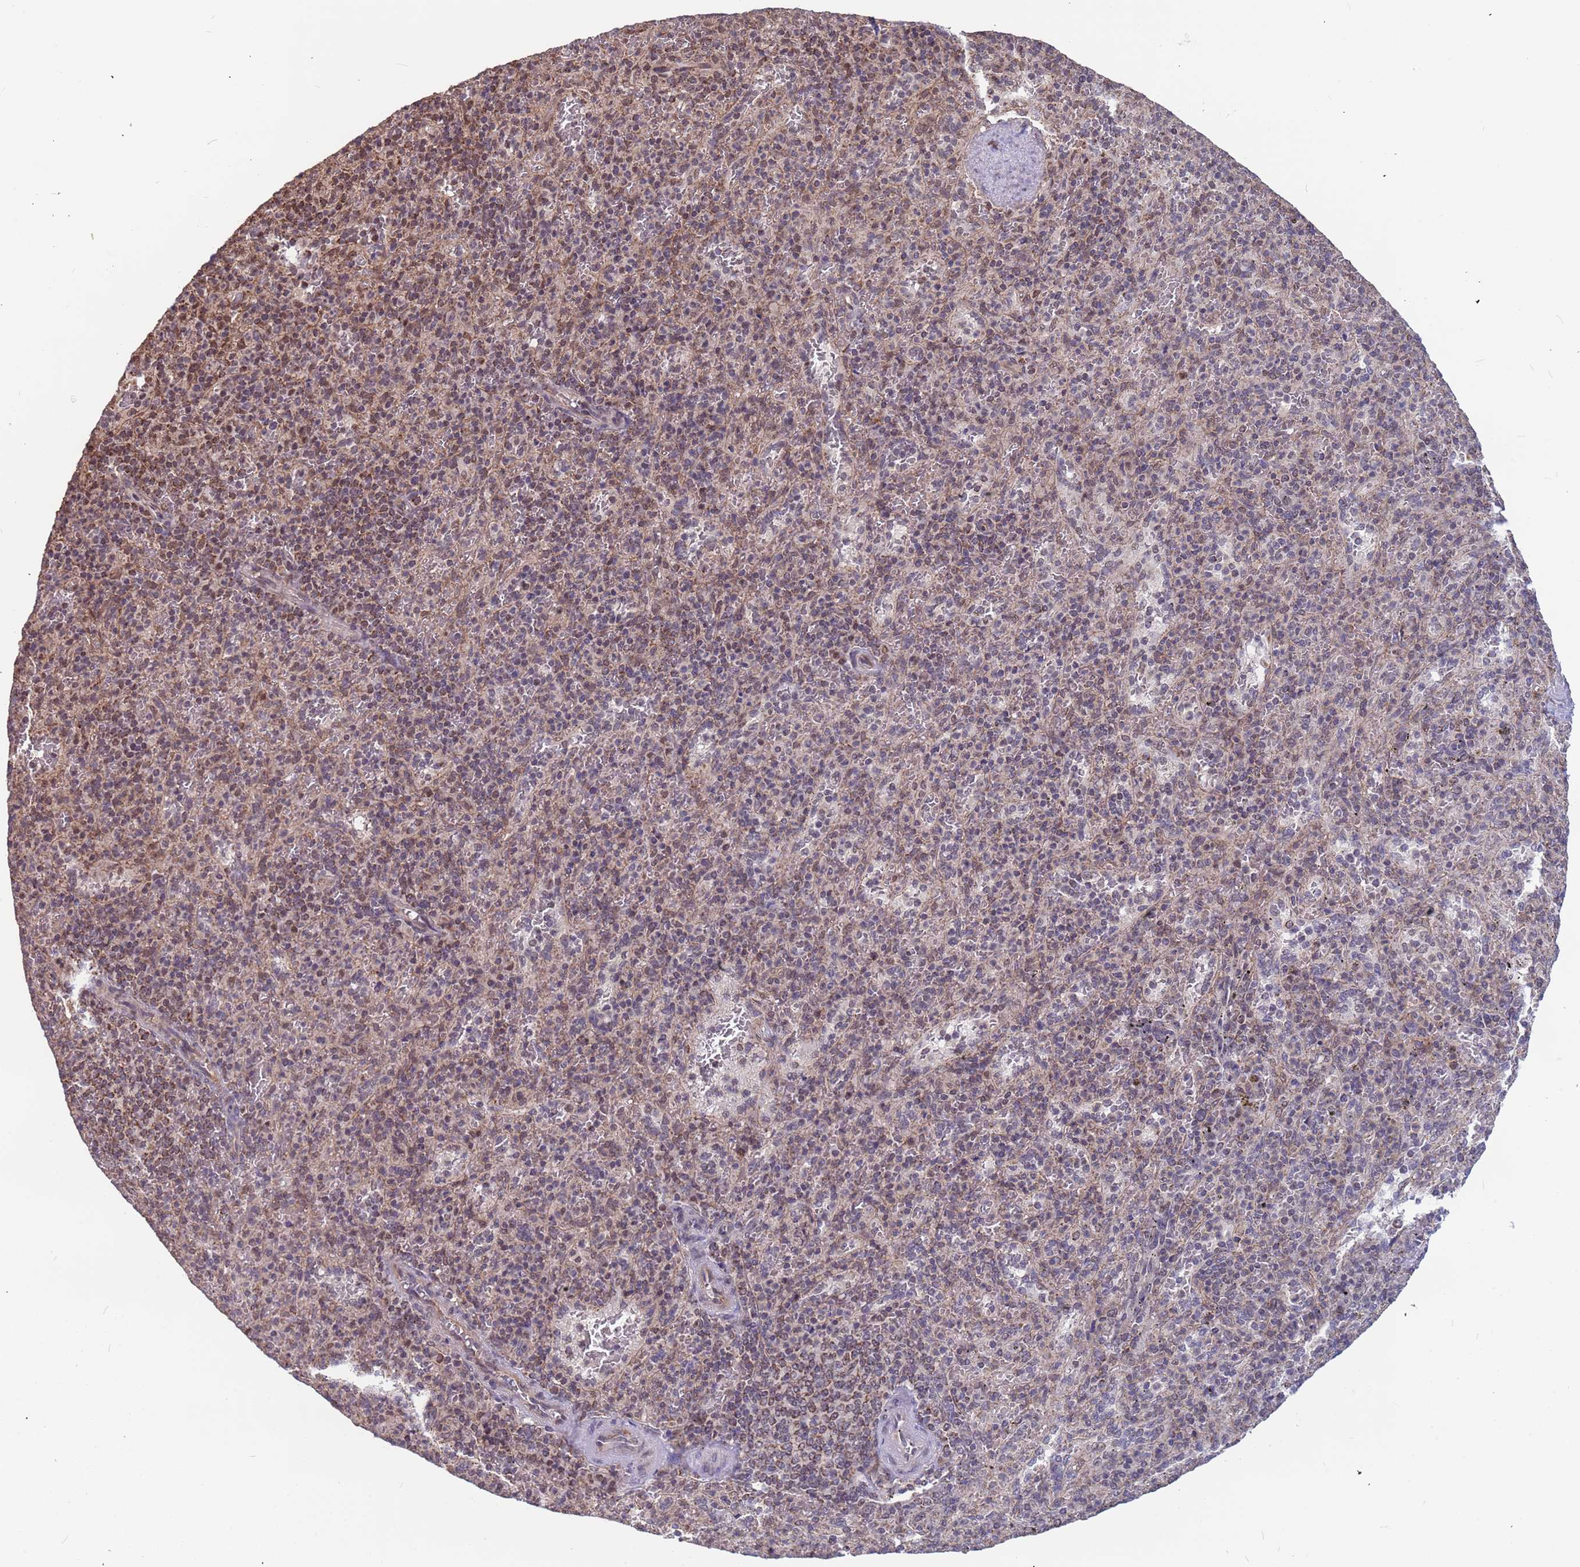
{"staining": {"intensity": "moderate", "quantity": "25%-75%", "location": "nuclear"}, "tissue": "spleen", "cell_type": "Cells in red pulp", "image_type": "normal", "snomed": [{"axis": "morphology", "description": "Normal tissue, NOS"}, {"axis": "topography", "description": "Spleen"}], "caption": "About 25%-75% of cells in red pulp in unremarkable human spleen reveal moderate nuclear protein positivity as visualized by brown immunohistochemical staining.", "gene": "DENND2B", "patient": {"sex": "male", "age": 82}}